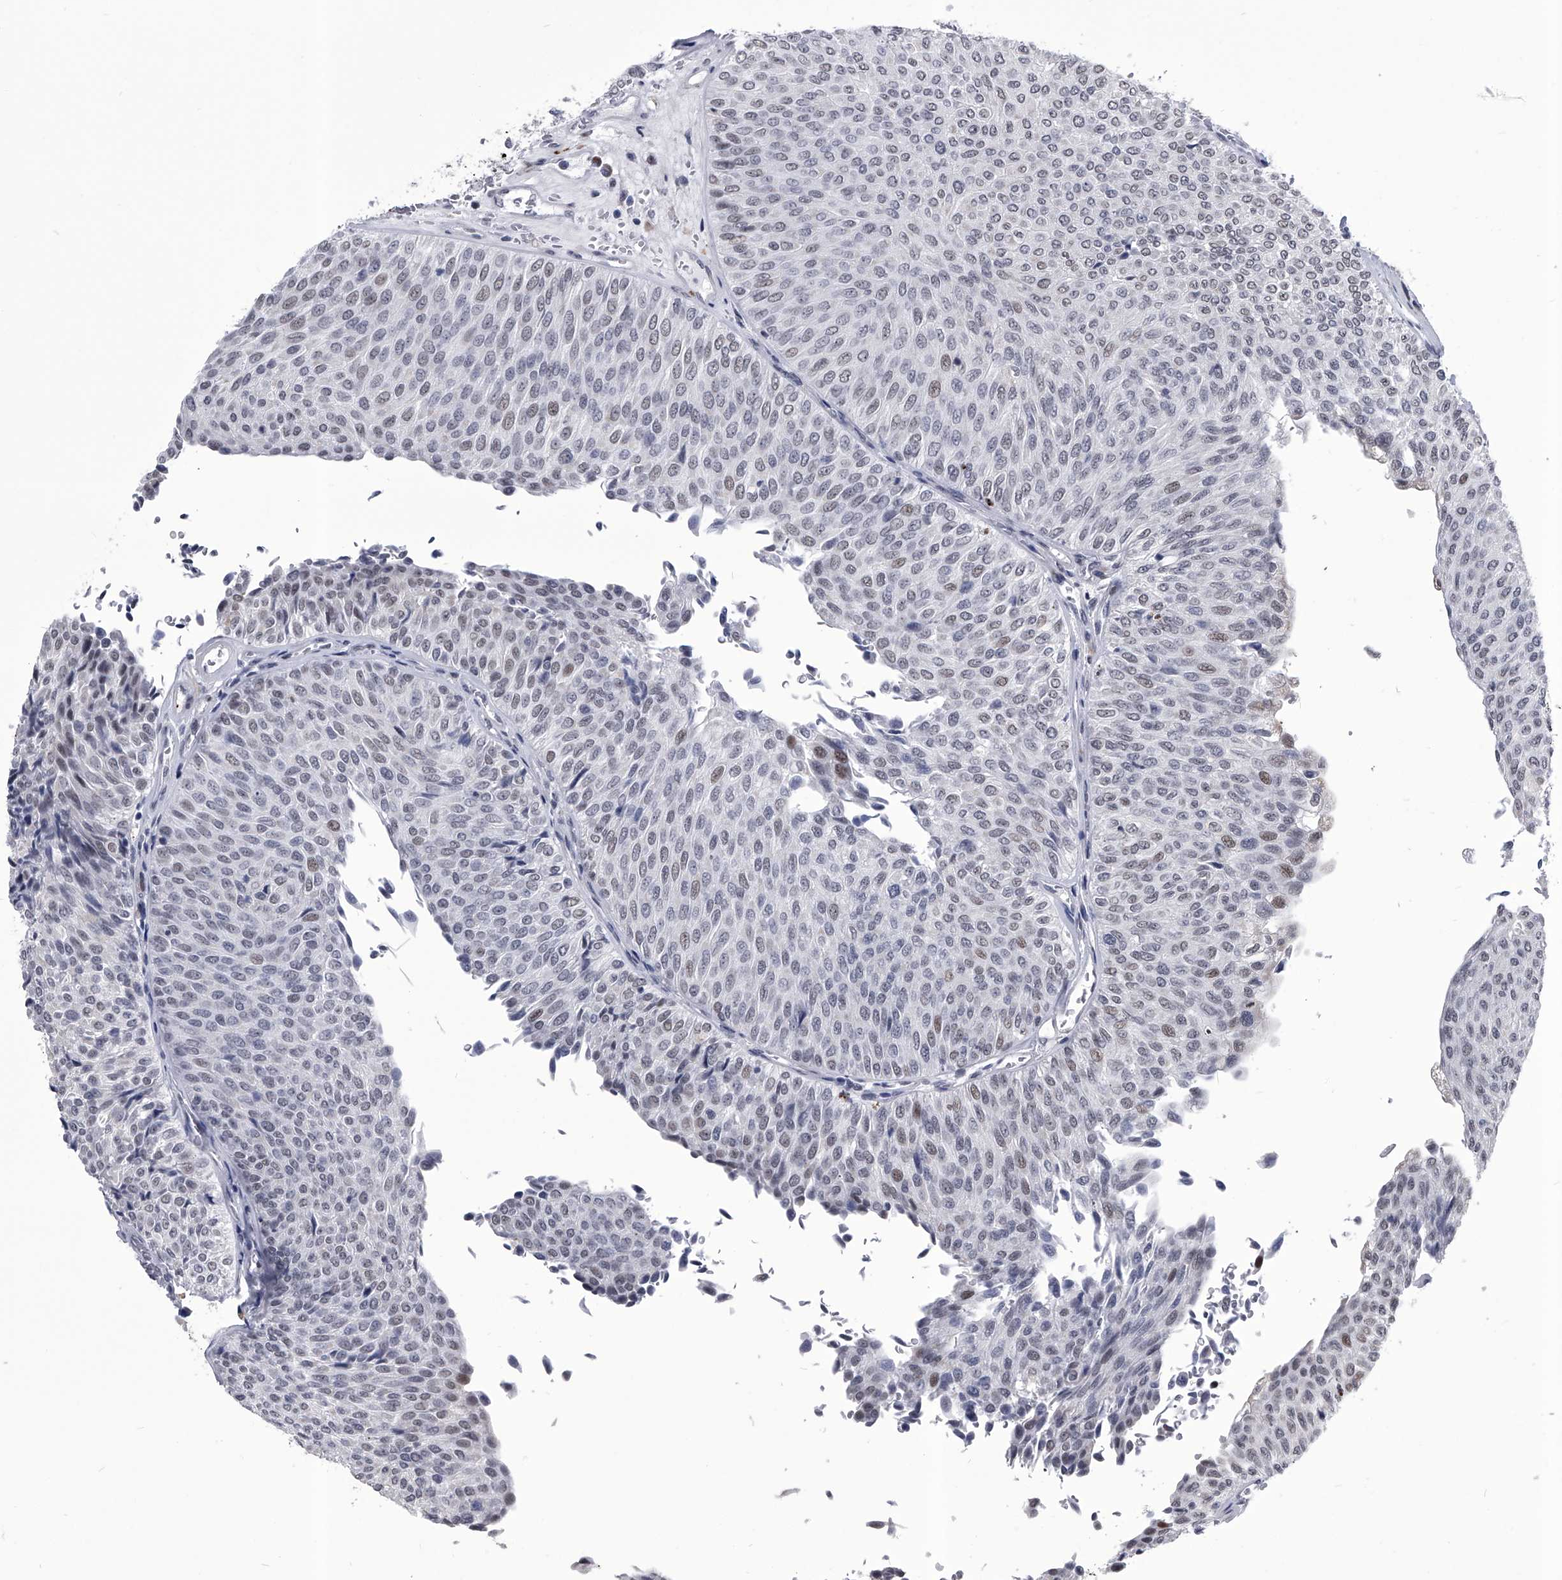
{"staining": {"intensity": "weak", "quantity": "<25%", "location": "nuclear"}, "tissue": "urothelial cancer", "cell_type": "Tumor cells", "image_type": "cancer", "snomed": [{"axis": "morphology", "description": "Urothelial carcinoma, Low grade"}, {"axis": "topography", "description": "Urinary bladder"}], "caption": "Photomicrograph shows no significant protein positivity in tumor cells of low-grade urothelial carcinoma.", "gene": "CMTR1", "patient": {"sex": "male", "age": 78}}